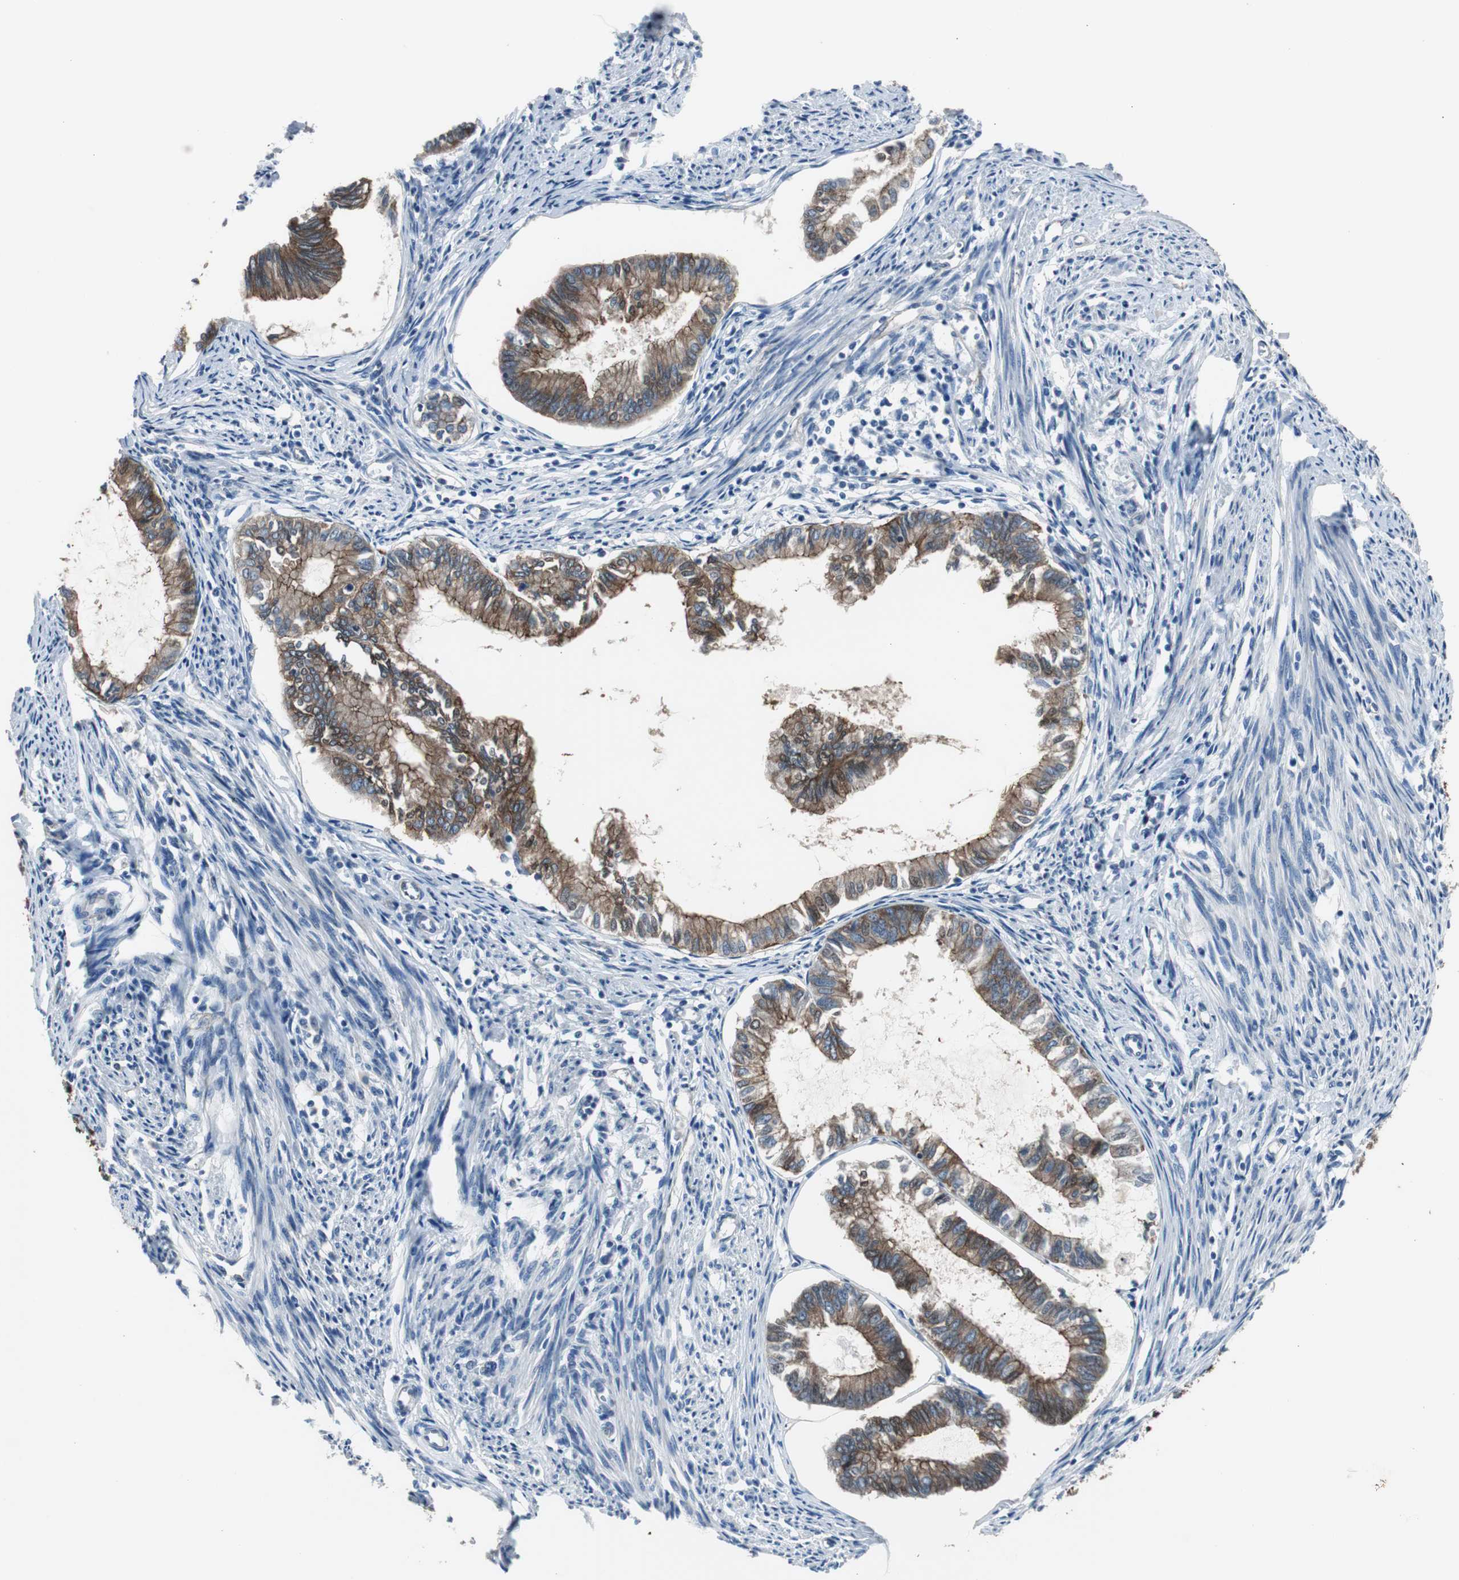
{"staining": {"intensity": "strong", "quantity": ">75%", "location": "cytoplasmic/membranous"}, "tissue": "endometrial cancer", "cell_type": "Tumor cells", "image_type": "cancer", "snomed": [{"axis": "morphology", "description": "Adenocarcinoma, NOS"}, {"axis": "topography", "description": "Endometrium"}], "caption": "The micrograph reveals immunohistochemical staining of endometrial adenocarcinoma. There is strong cytoplasmic/membranous expression is present in about >75% of tumor cells.", "gene": "STXBP4", "patient": {"sex": "female", "age": 86}}